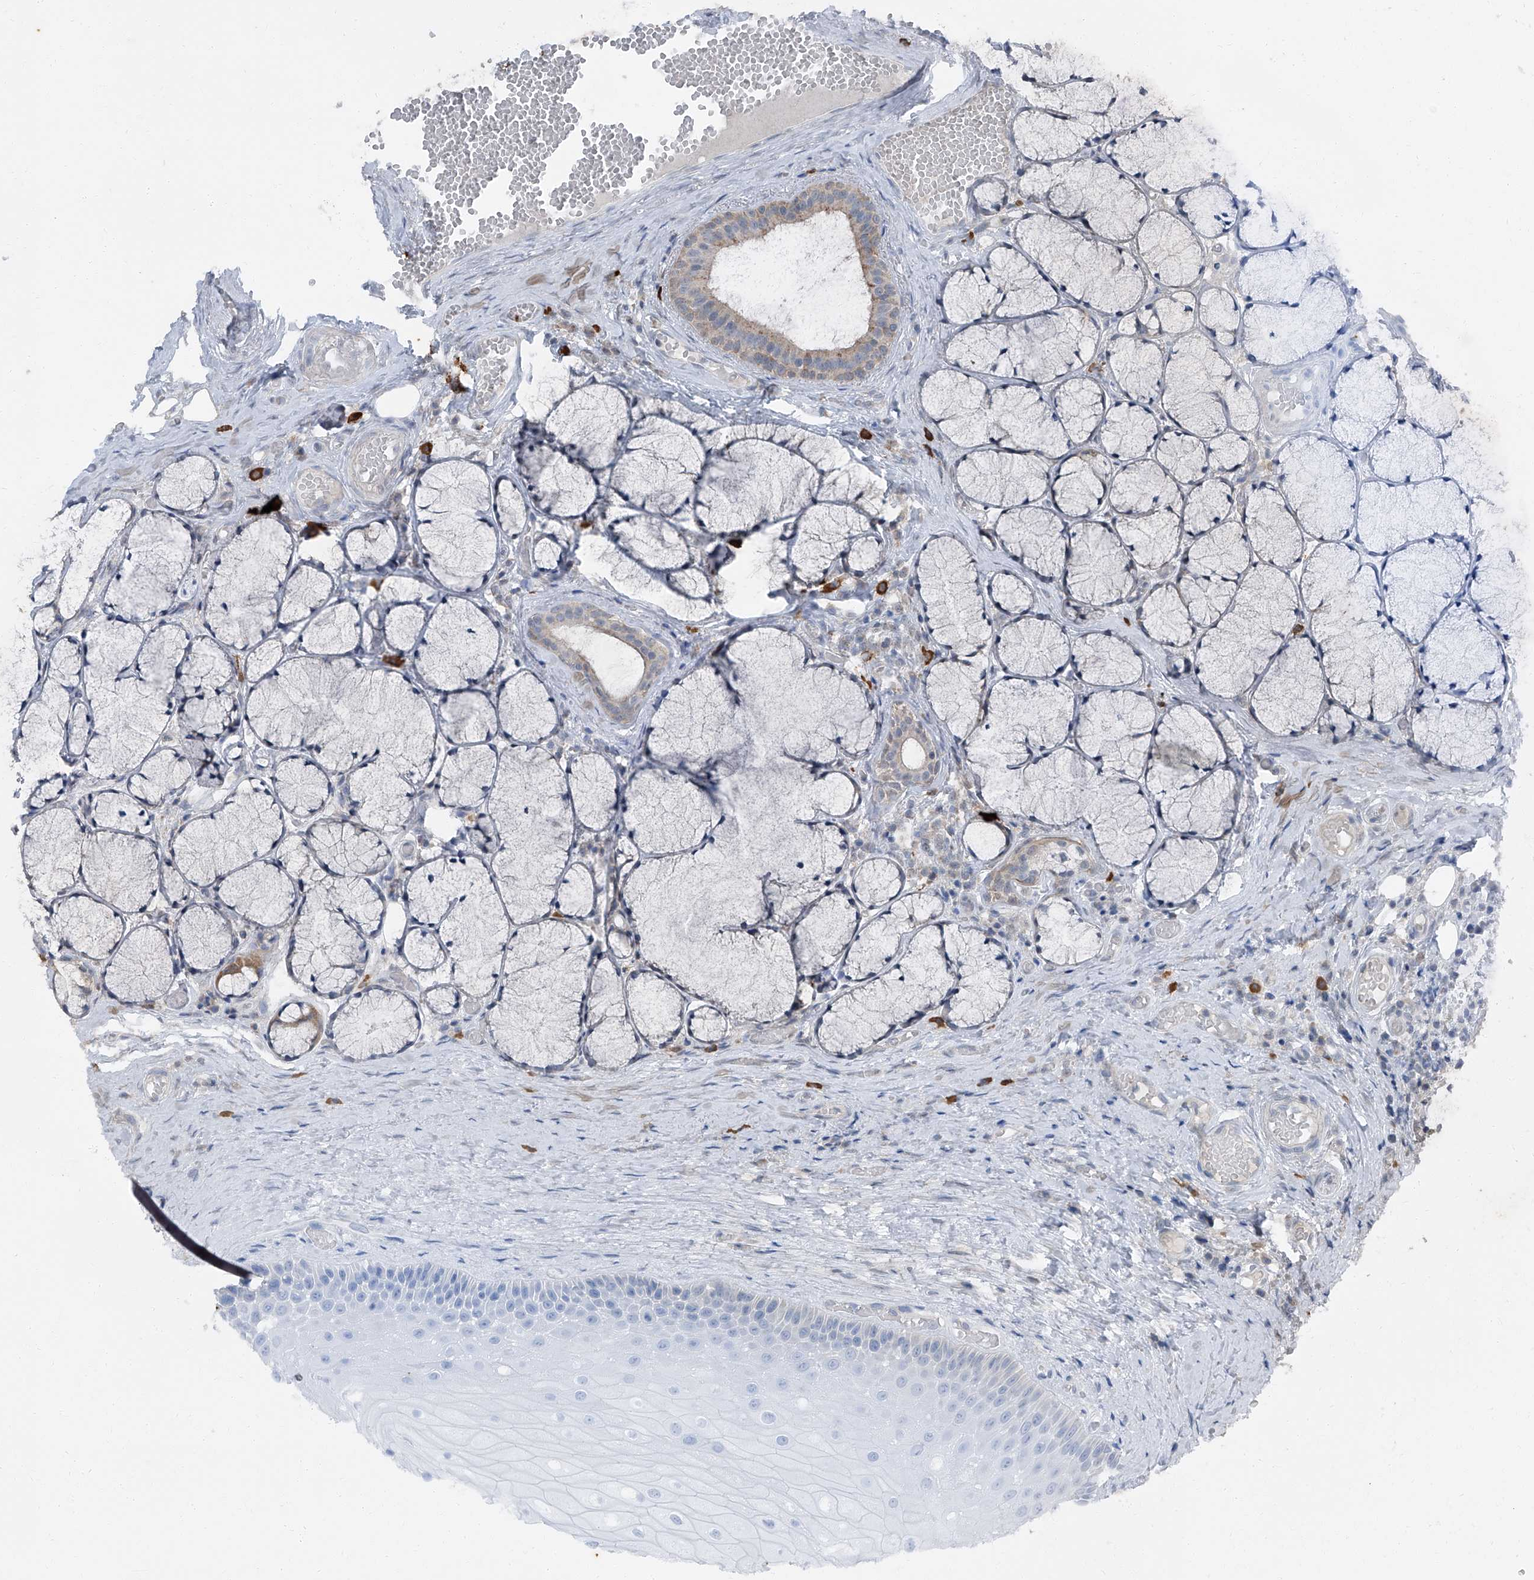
{"staining": {"intensity": "weak", "quantity": "25%-75%", "location": "cytoplasmic/membranous"}, "tissue": "oral mucosa", "cell_type": "Squamous epithelial cells", "image_type": "normal", "snomed": [{"axis": "morphology", "description": "Normal tissue, NOS"}, {"axis": "topography", "description": "Oral tissue"}], "caption": "Oral mucosa stained with DAB (3,3'-diaminobenzidine) immunohistochemistry (IHC) exhibits low levels of weak cytoplasmic/membranous expression in about 25%-75% of squamous epithelial cells.", "gene": "LIMK1", "patient": {"sex": "male", "age": 66}}